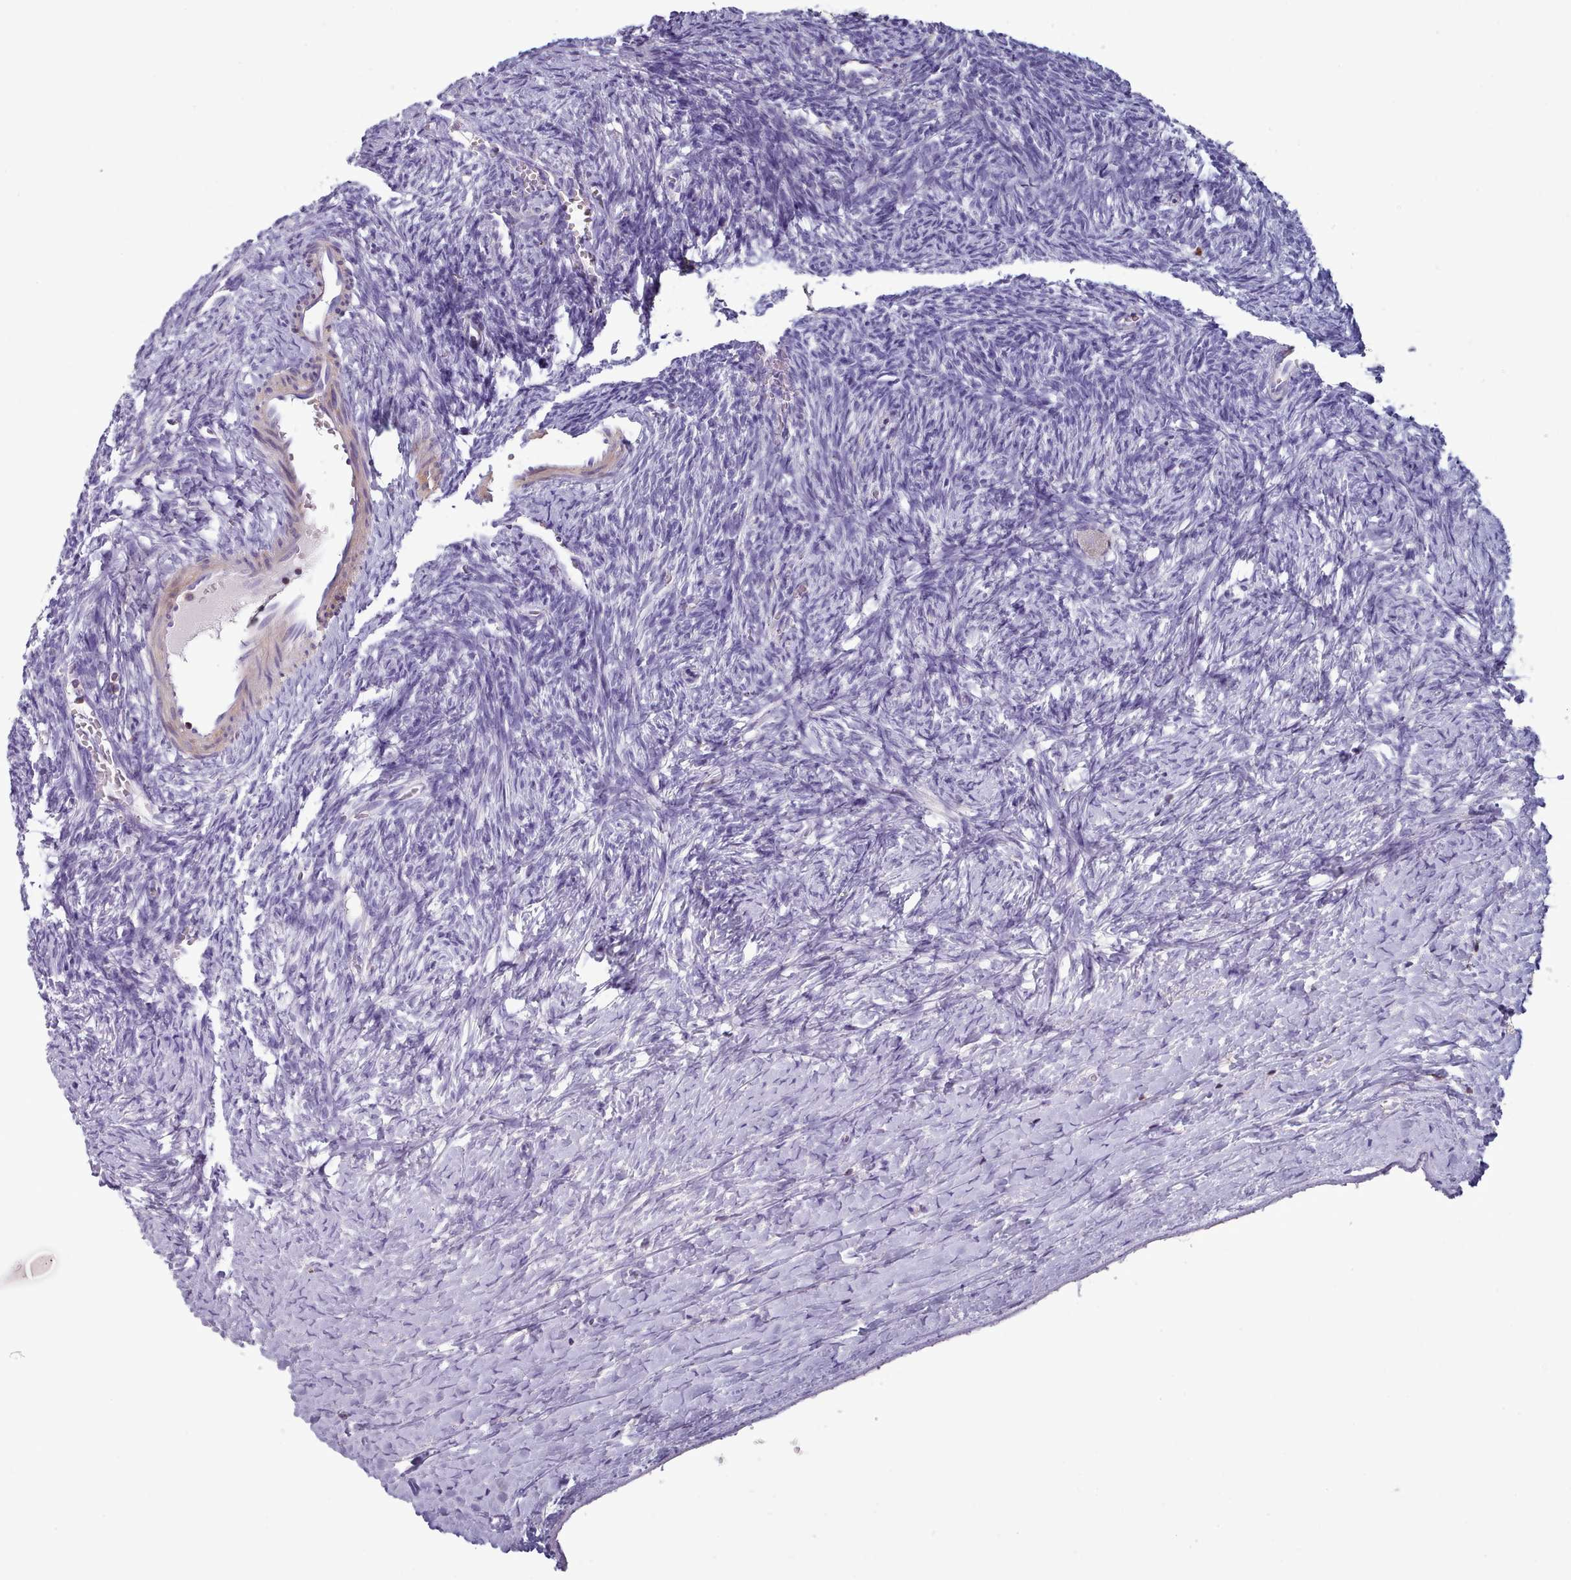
{"staining": {"intensity": "negative", "quantity": "none", "location": "none"}, "tissue": "ovary", "cell_type": "Ovarian stroma cells", "image_type": "normal", "snomed": [{"axis": "morphology", "description": "Normal tissue, NOS"}, {"axis": "morphology", "description": "Developmental malformation"}, {"axis": "topography", "description": "Ovary"}], "caption": "Immunohistochemistry (IHC) histopathology image of benign ovary: human ovary stained with DAB (3,3'-diaminobenzidine) demonstrates no significant protein staining in ovarian stroma cells.", "gene": "RAC1", "patient": {"sex": "female", "age": 39}}